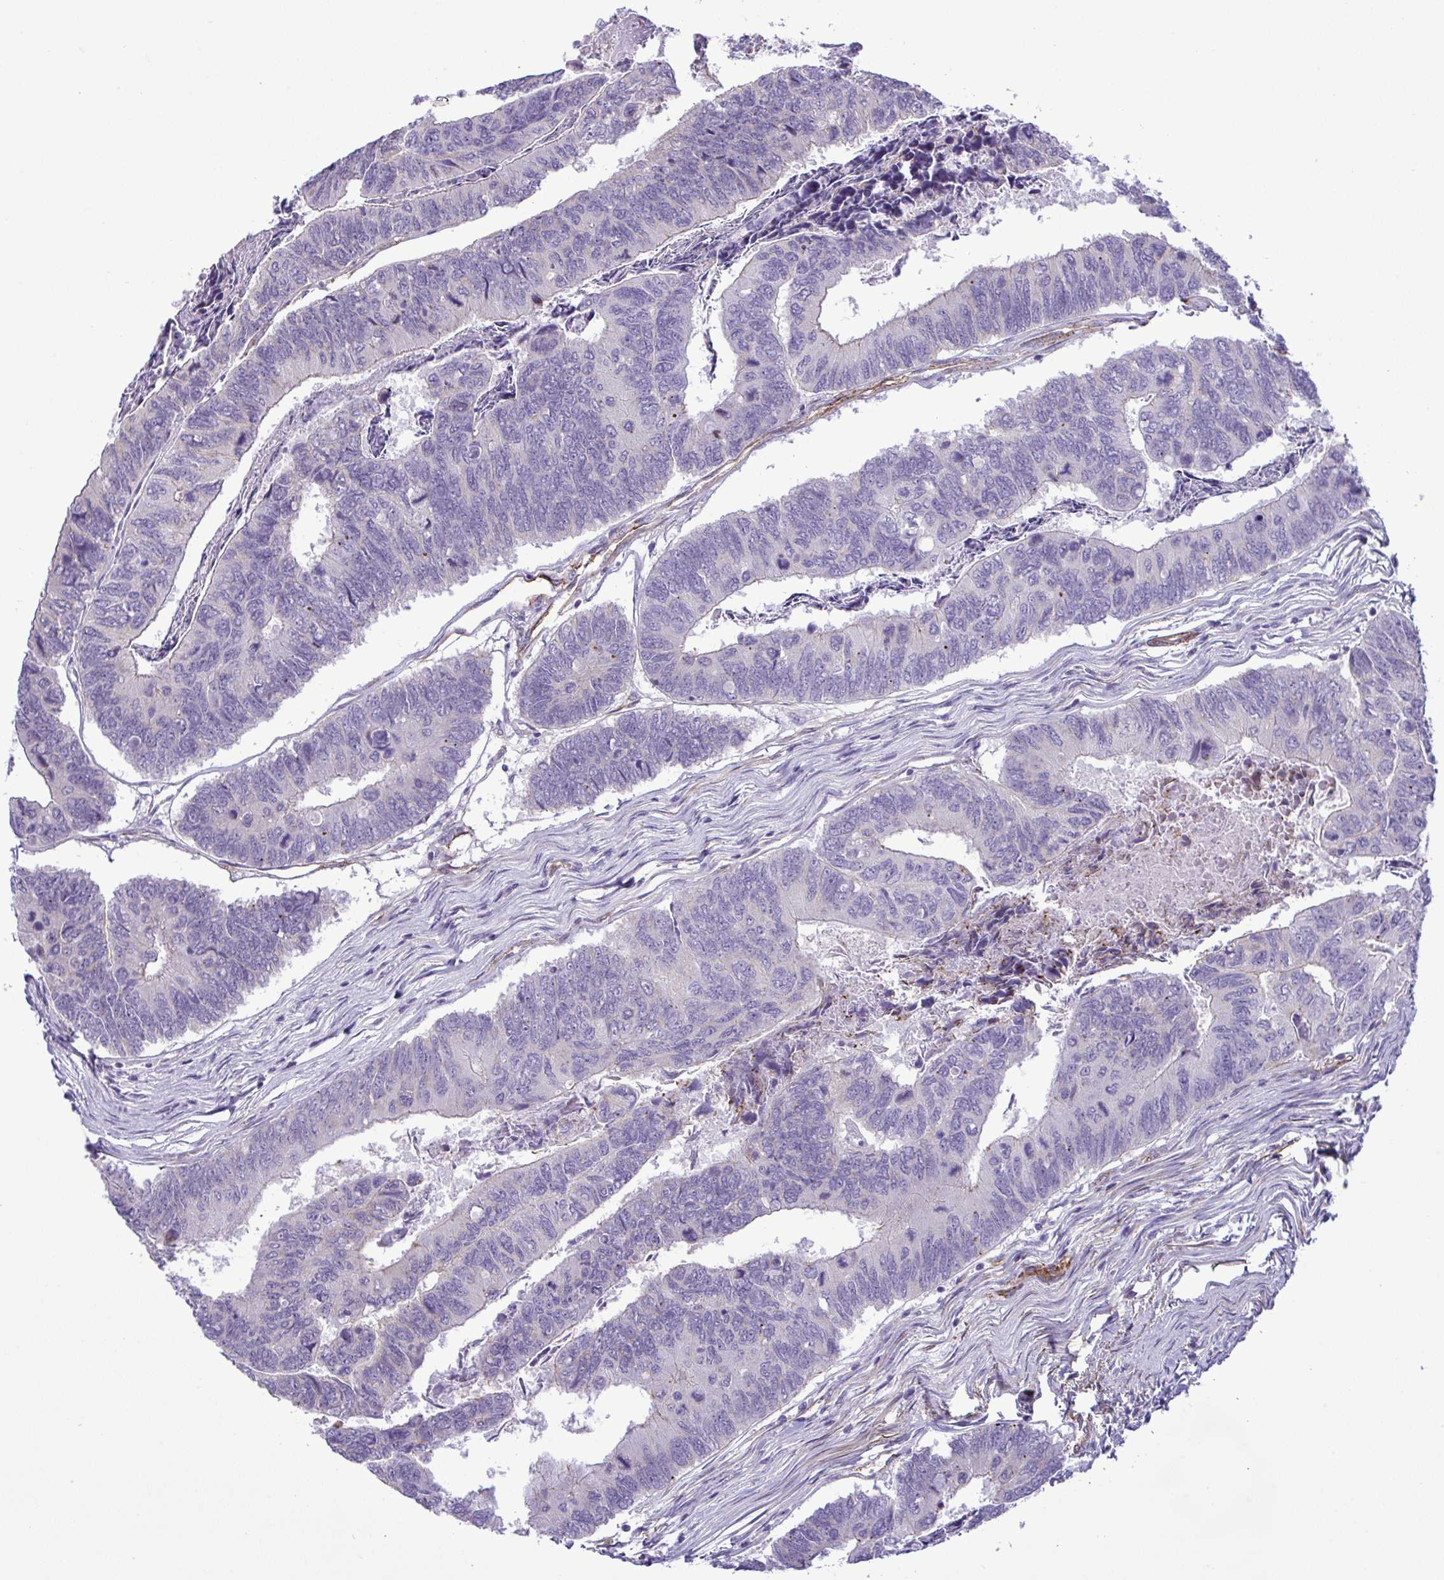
{"staining": {"intensity": "negative", "quantity": "none", "location": "none"}, "tissue": "colorectal cancer", "cell_type": "Tumor cells", "image_type": "cancer", "snomed": [{"axis": "morphology", "description": "Adenocarcinoma, NOS"}, {"axis": "topography", "description": "Colon"}], "caption": "Tumor cells are negative for protein expression in human colorectal cancer. Nuclei are stained in blue.", "gene": "SYNPO2L", "patient": {"sex": "female", "age": 67}}